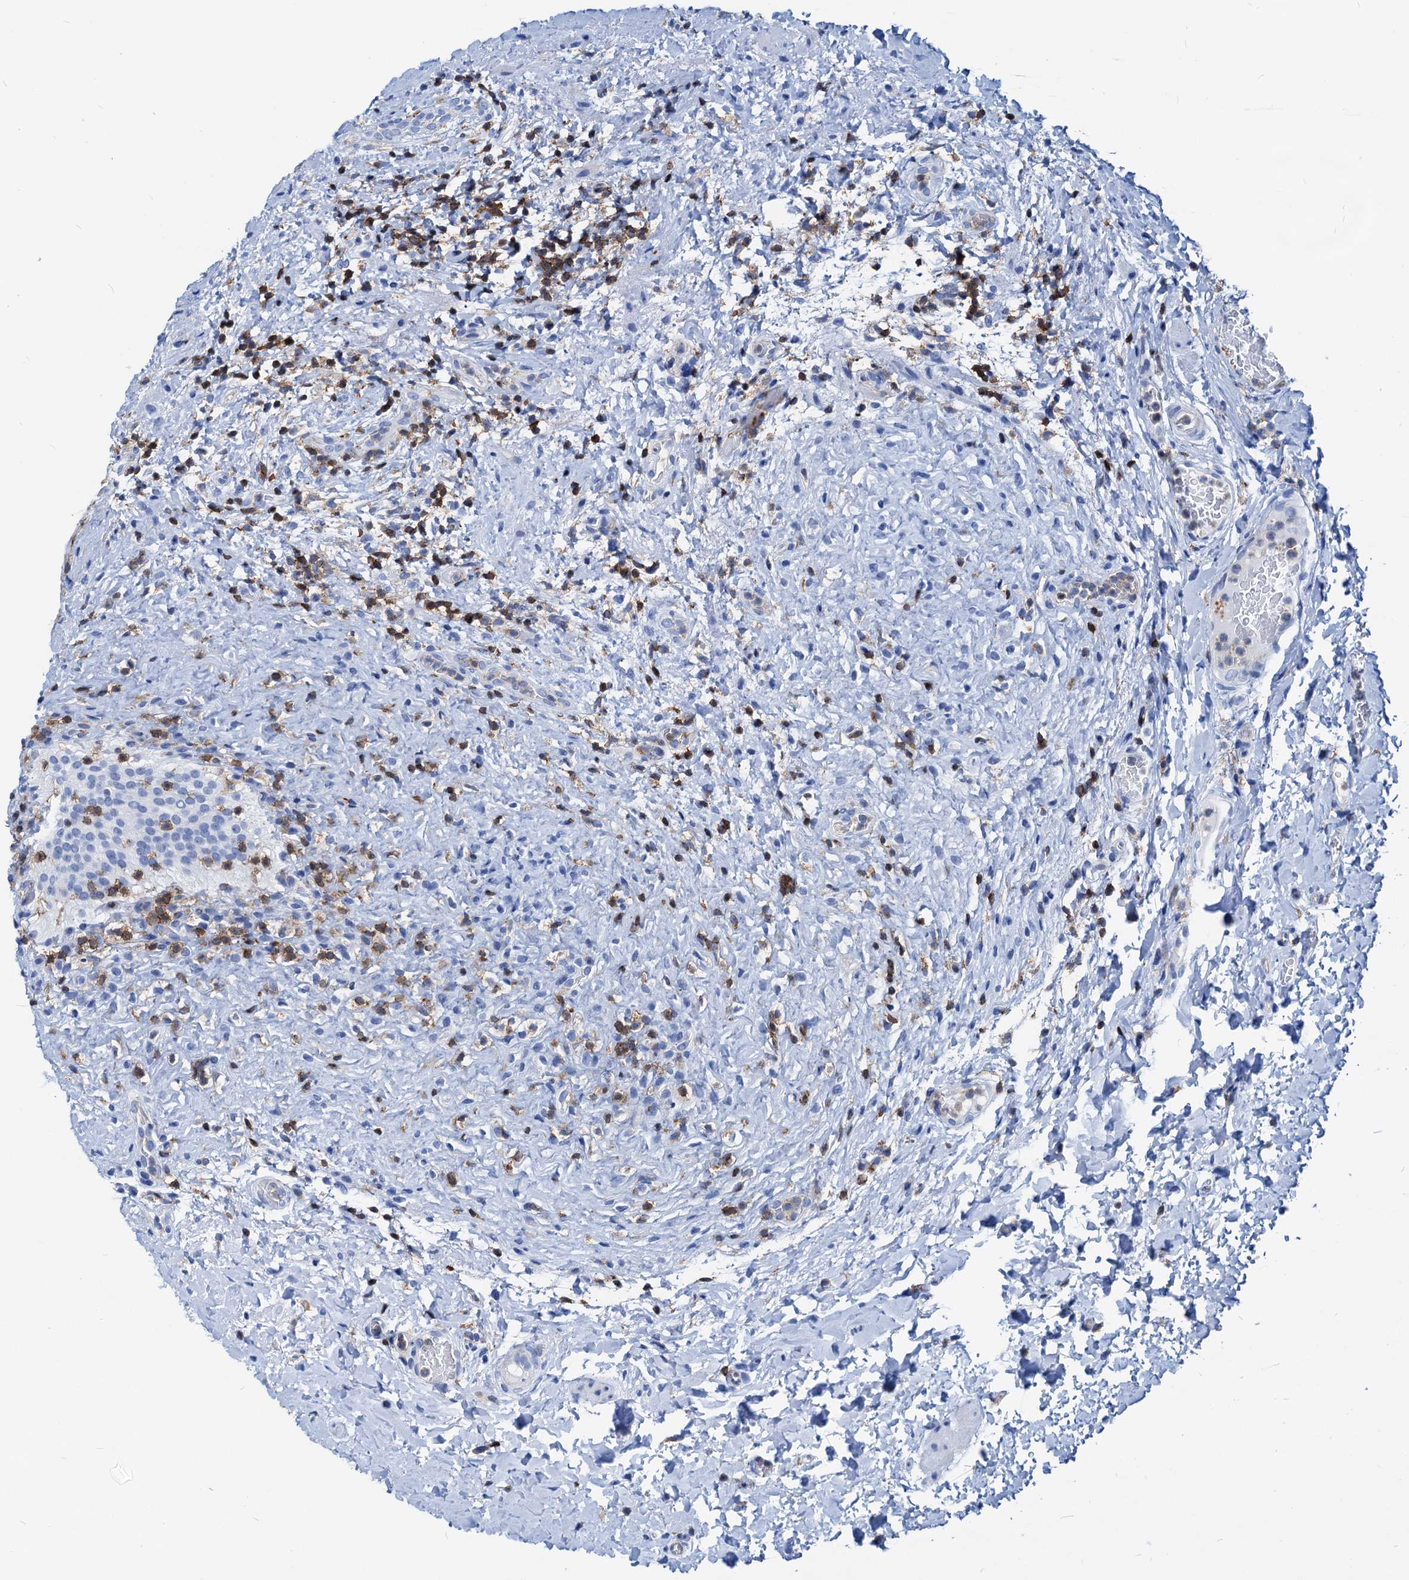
{"staining": {"intensity": "negative", "quantity": "none", "location": "none"}, "tissue": "urinary bladder", "cell_type": "Urothelial cells", "image_type": "normal", "snomed": [{"axis": "morphology", "description": "Normal tissue, NOS"}, {"axis": "topography", "description": "Urinary bladder"}], "caption": "A high-resolution micrograph shows immunohistochemistry staining of normal urinary bladder, which displays no significant positivity in urothelial cells.", "gene": "LCP2", "patient": {"sex": "female", "age": 27}}